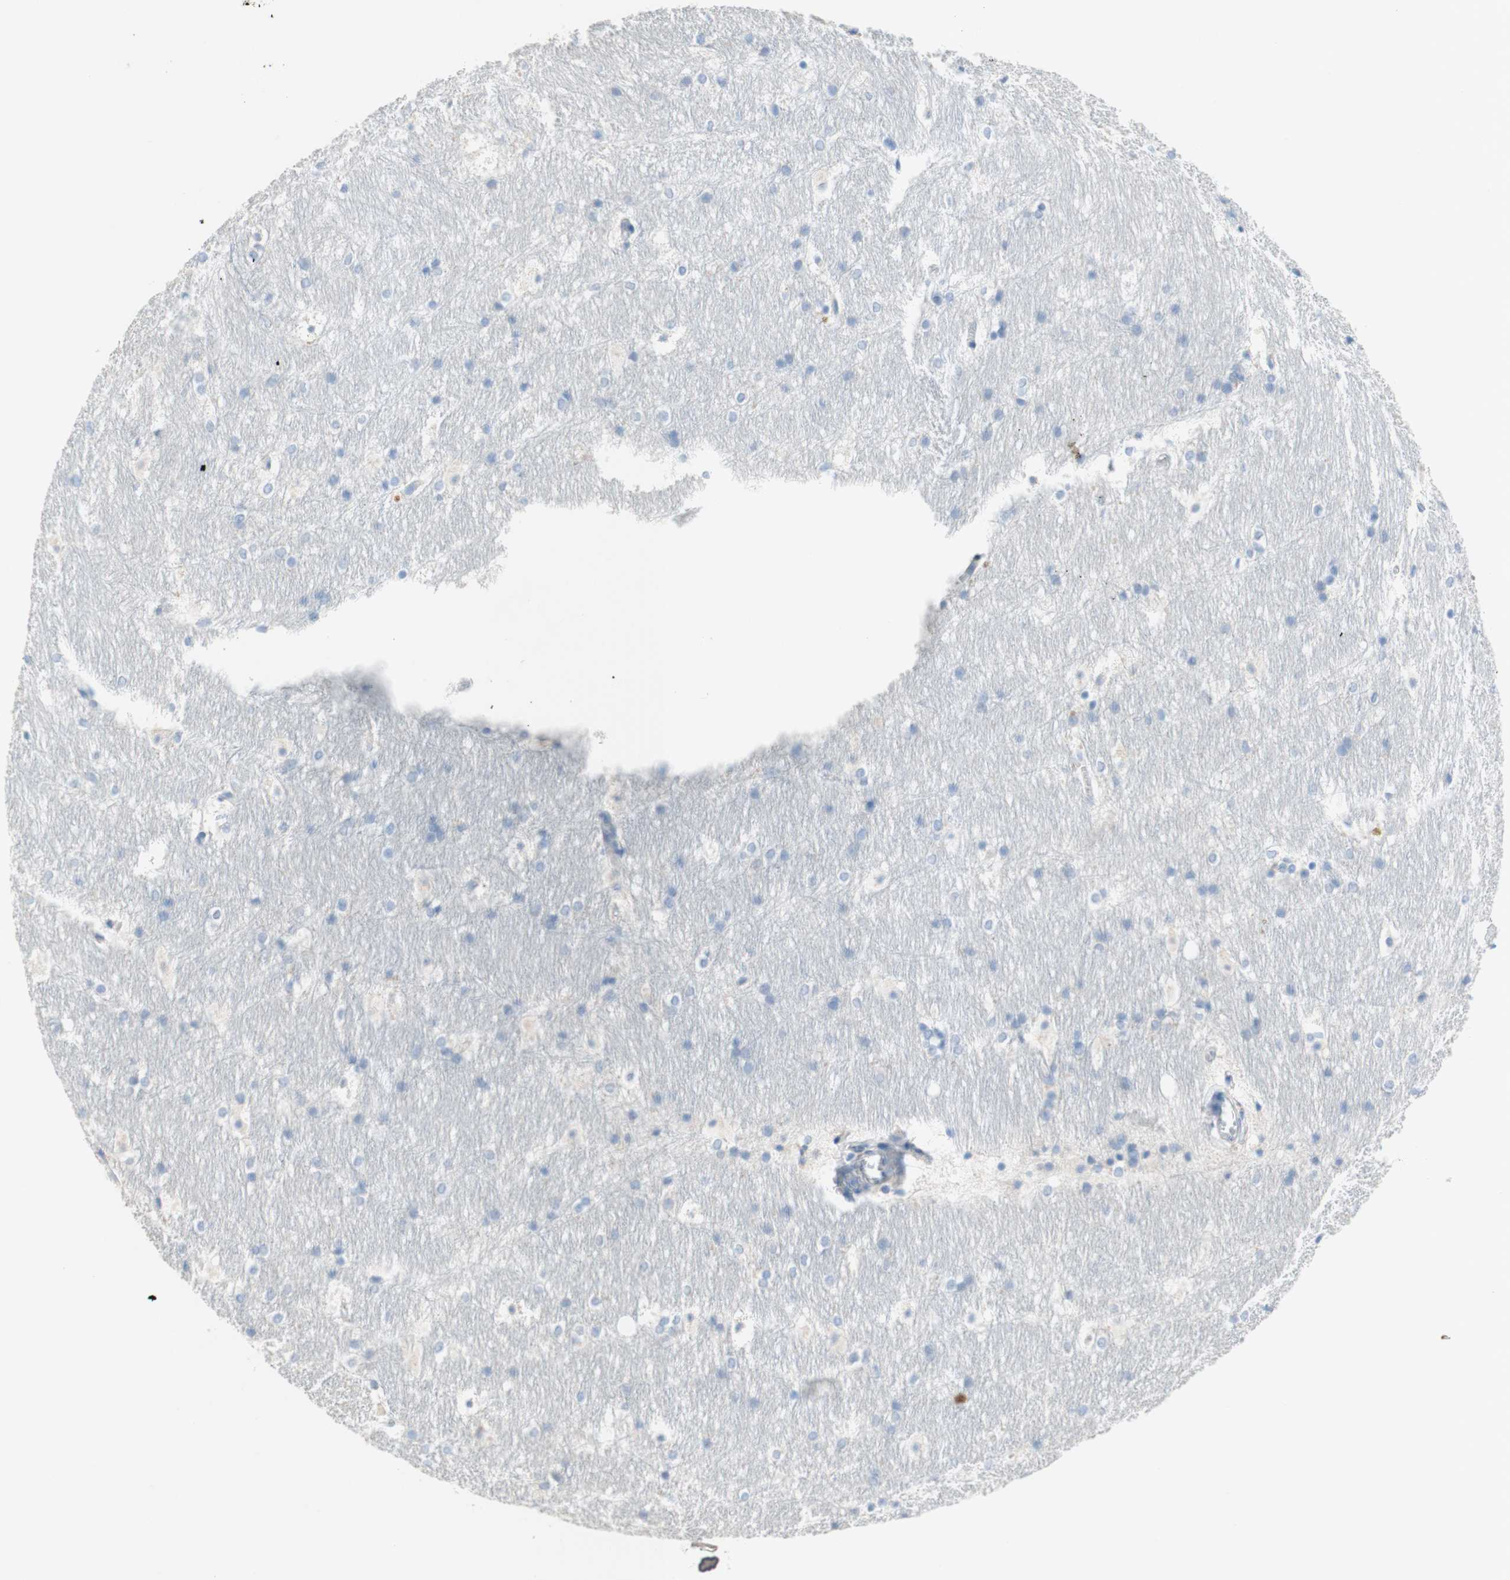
{"staining": {"intensity": "weak", "quantity": "<25%", "location": "cytoplasmic/membranous"}, "tissue": "hippocampus", "cell_type": "Glial cells", "image_type": "normal", "snomed": [{"axis": "morphology", "description": "Normal tissue, NOS"}, {"axis": "topography", "description": "Hippocampus"}], "caption": "Immunohistochemistry micrograph of benign hippocampus stained for a protein (brown), which exhibits no staining in glial cells. (Immunohistochemistry (ihc), brightfield microscopy, high magnification).", "gene": "POLR2J3", "patient": {"sex": "female", "age": 19}}